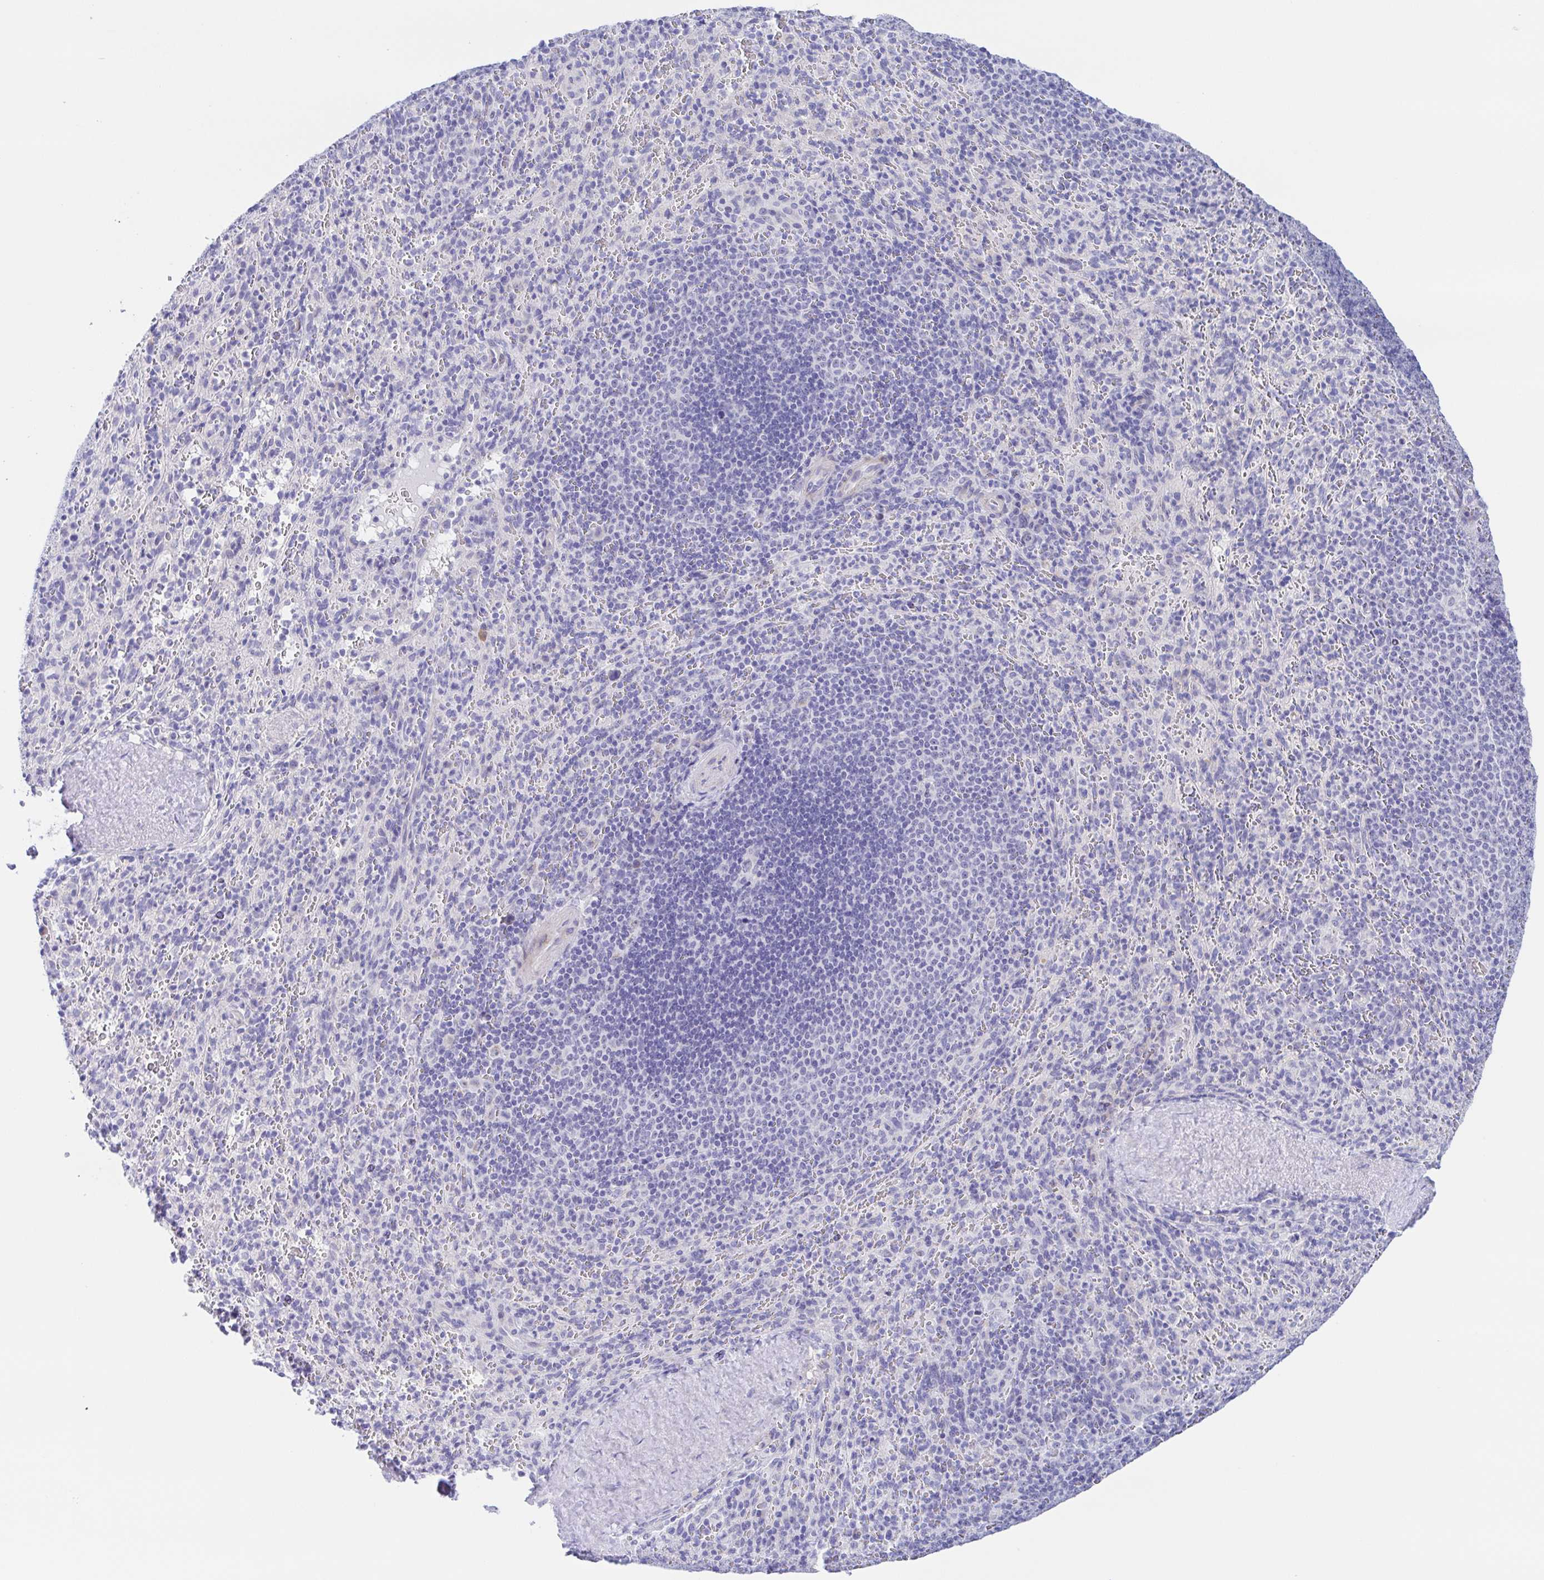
{"staining": {"intensity": "negative", "quantity": "none", "location": "none"}, "tissue": "spleen", "cell_type": "Cells in red pulp", "image_type": "normal", "snomed": [{"axis": "morphology", "description": "Normal tissue, NOS"}, {"axis": "topography", "description": "Spleen"}], "caption": "High power microscopy image of an IHC histopathology image of benign spleen, revealing no significant expression in cells in red pulp.", "gene": "MUCL3", "patient": {"sex": "male", "age": 57}}